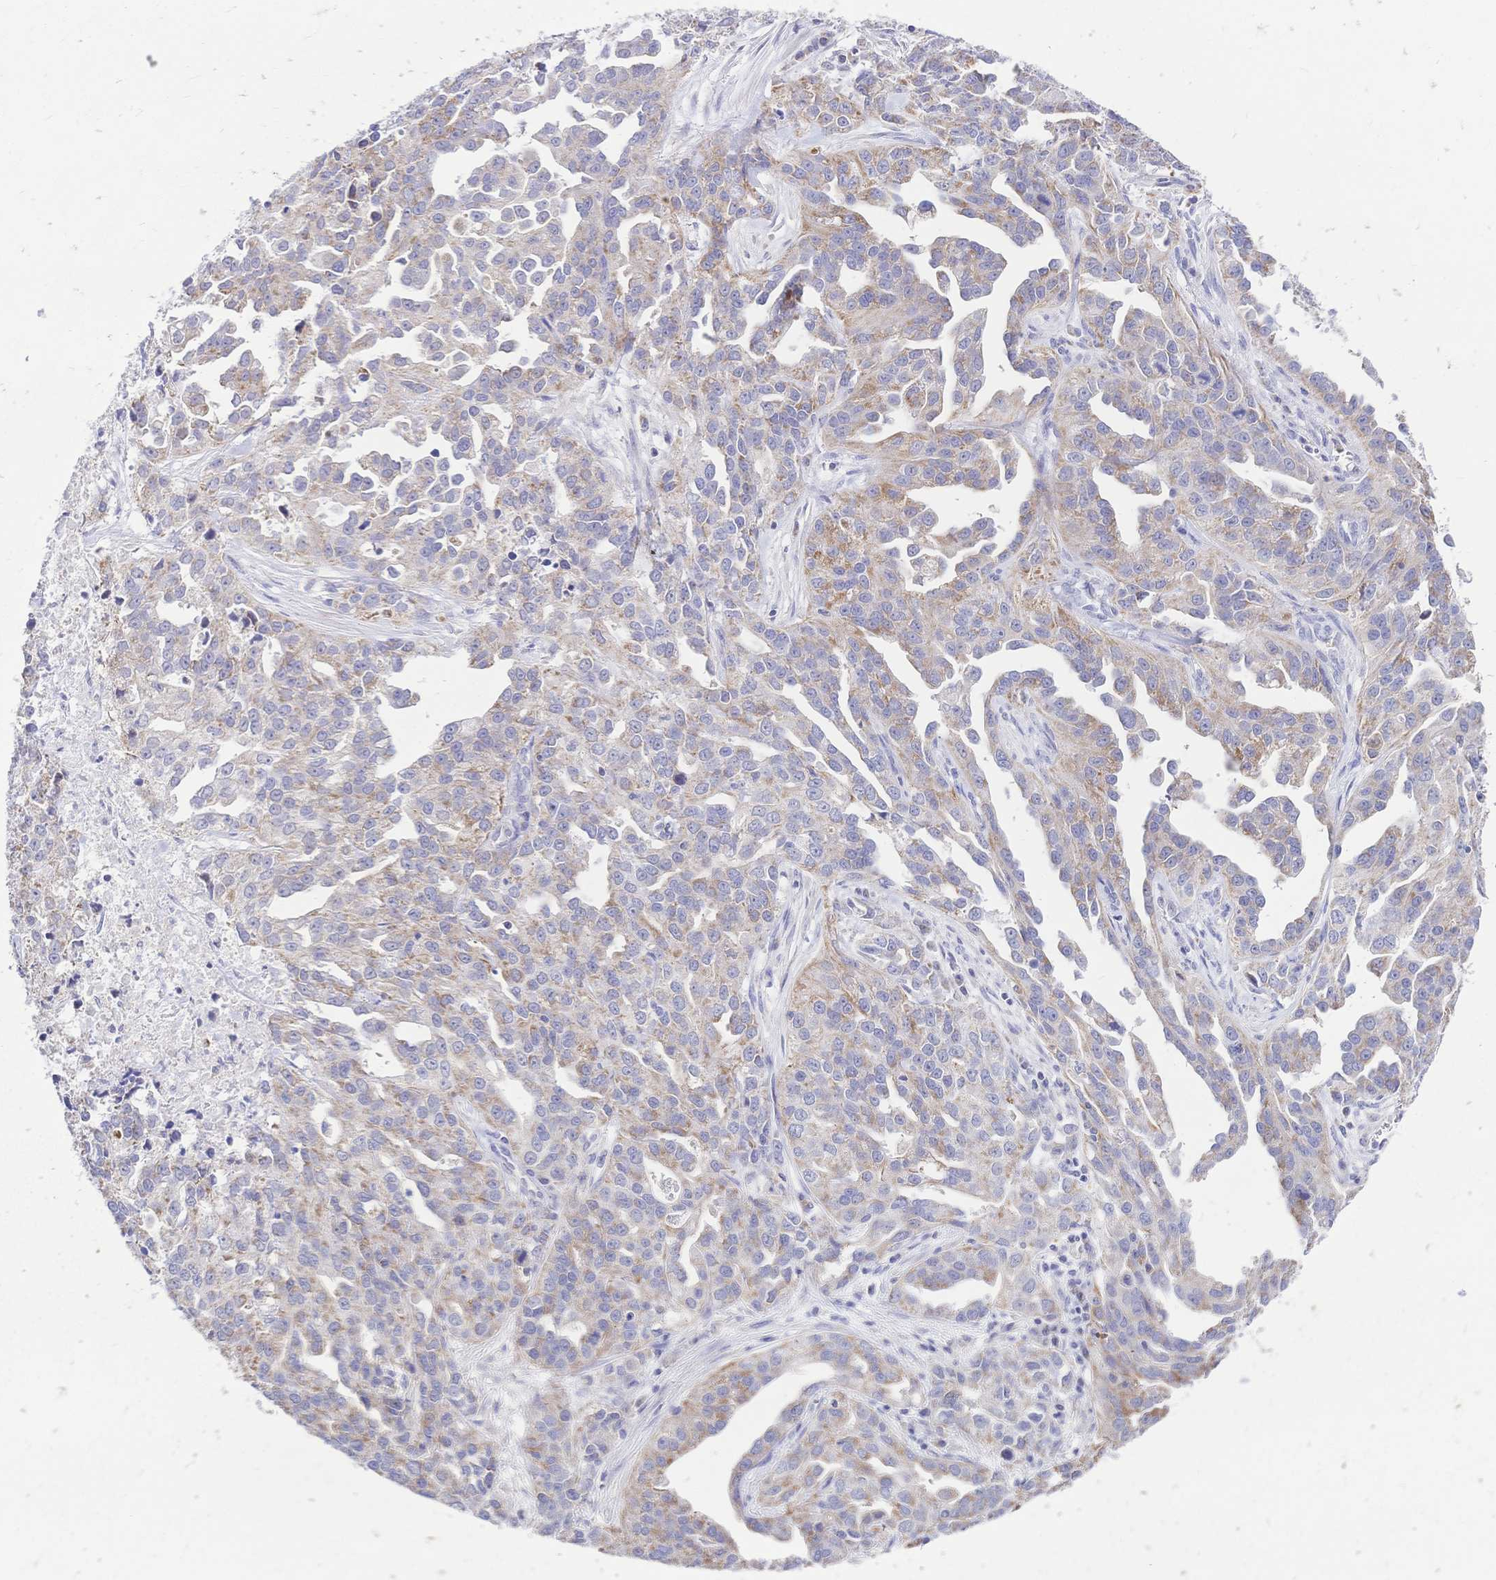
{"staining": {"intensity": "weak", "quantity": ">75%", "location": "cytoplasmic/membranous"}, "tissue": "ovarian cancer", "cell_type": "Tumor cells", "image_type": "cancer", "snomed": [{"axis": "morphology", "description": "Cystadenocarcinoma, serous, NOS"}, {"axis": "topography", "description": "Ovary"}], "caption": "Ovarian cancer stained with a brown dye demonstrates weak cytoplasmic/membranous positive positivity in about >75% of tumor cells.", "gene": "CLEC18B", "patient": {"sex": "female", "age": 75}}